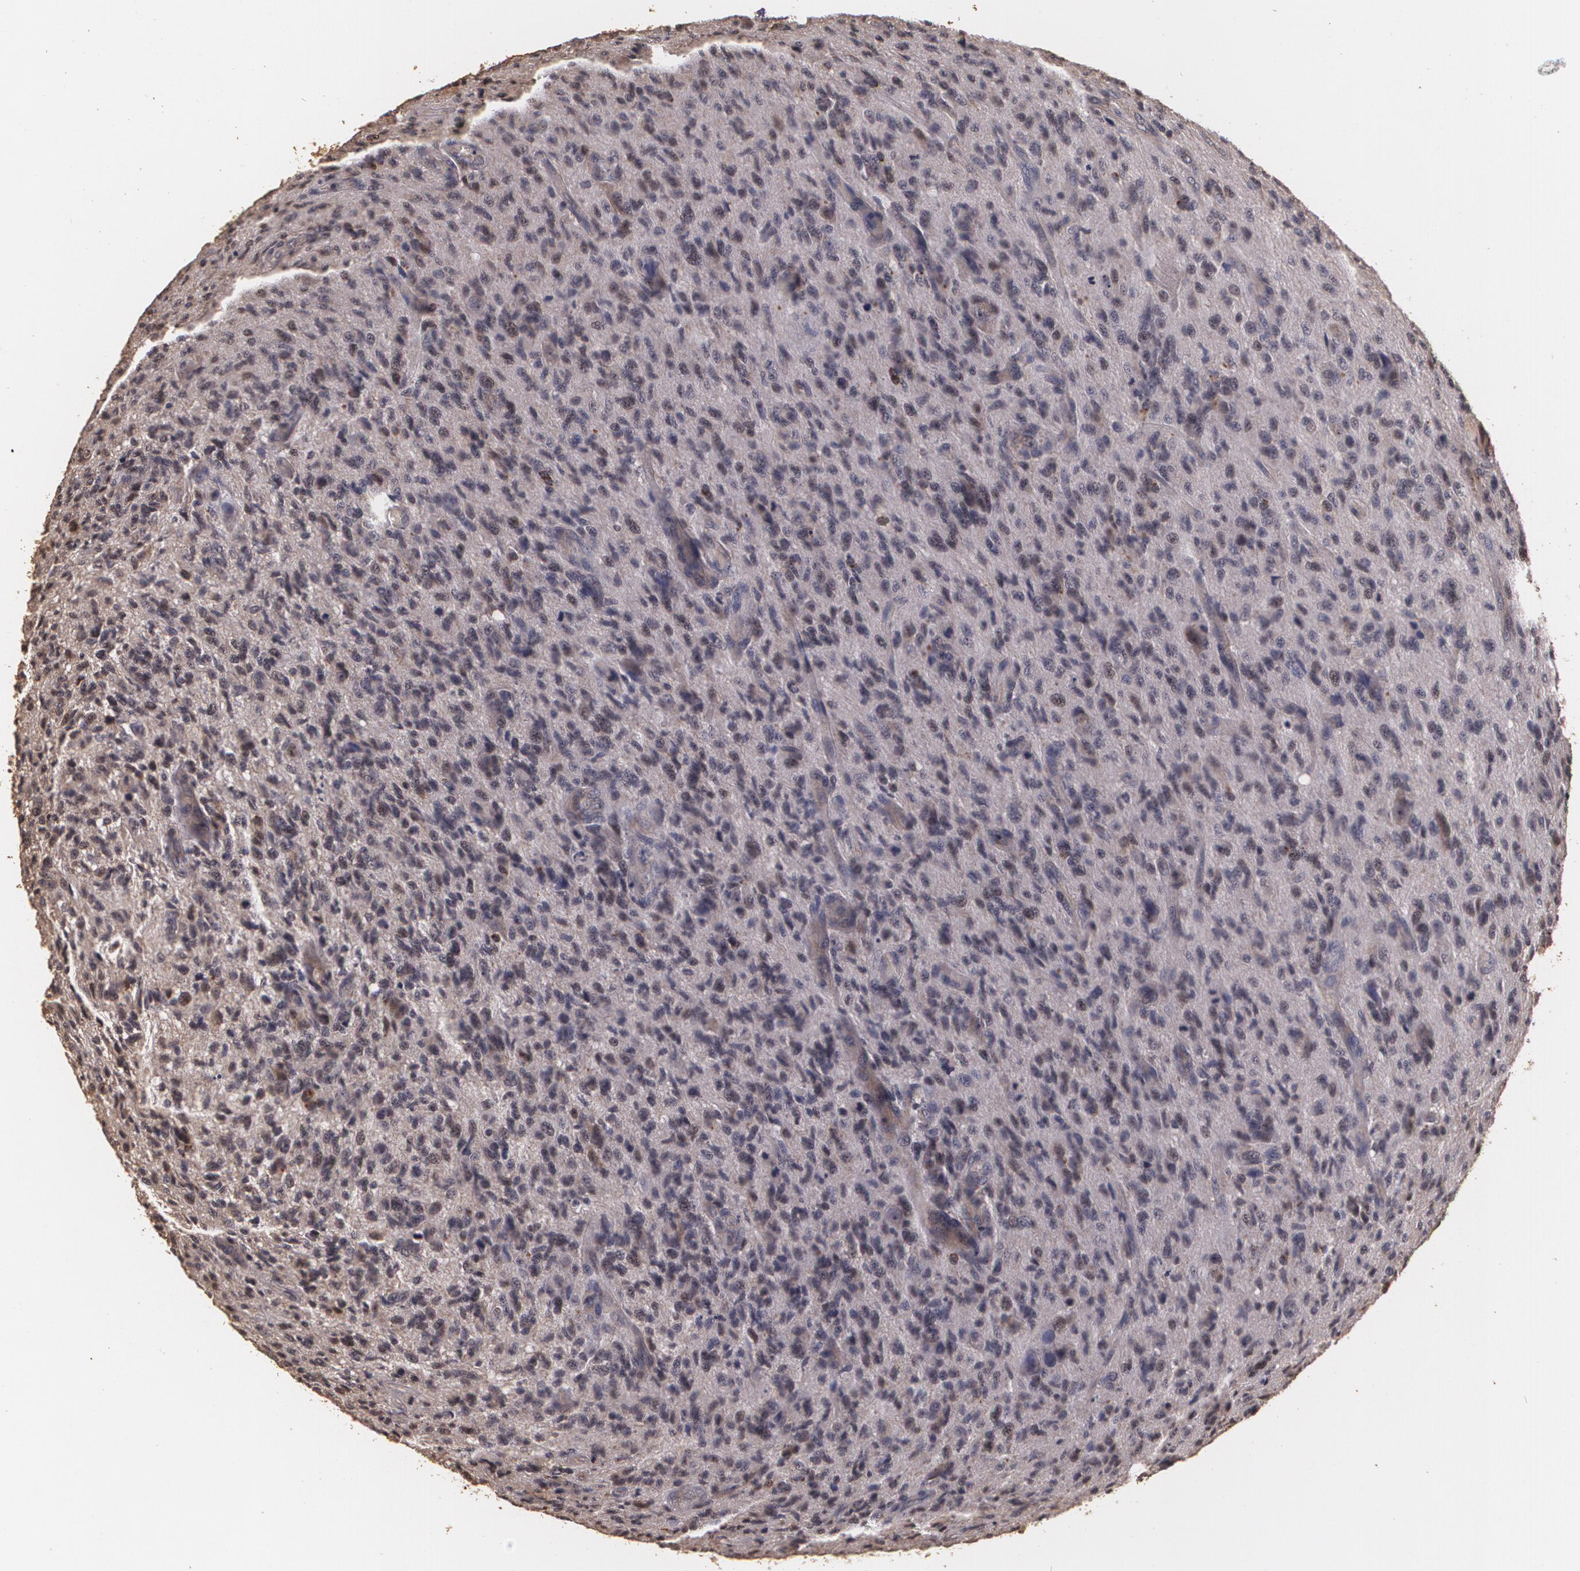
{"staining": {"intensity": "moderate", "quantity": "25%-75%", "location": "cytoplasmic/membranous,nuclear"}, "tissue": "glioma", "cell_type": "Tumor cells", "image_type": "cancer", "snomed": [{"axis": "morphology", "description": "Glioma, malignant, High grade"}, {"axis": "topography", "description": "Brain"}], "caption": "A histopathology image showing moderate cytoplasmic/membranous and nuclear expression in about 25%-75% of tumor cells in glioma, as visualized by brown immunohistochemical staining.", "gene": "BRCA1", "patient": {"sex": "male", "age": 36}}